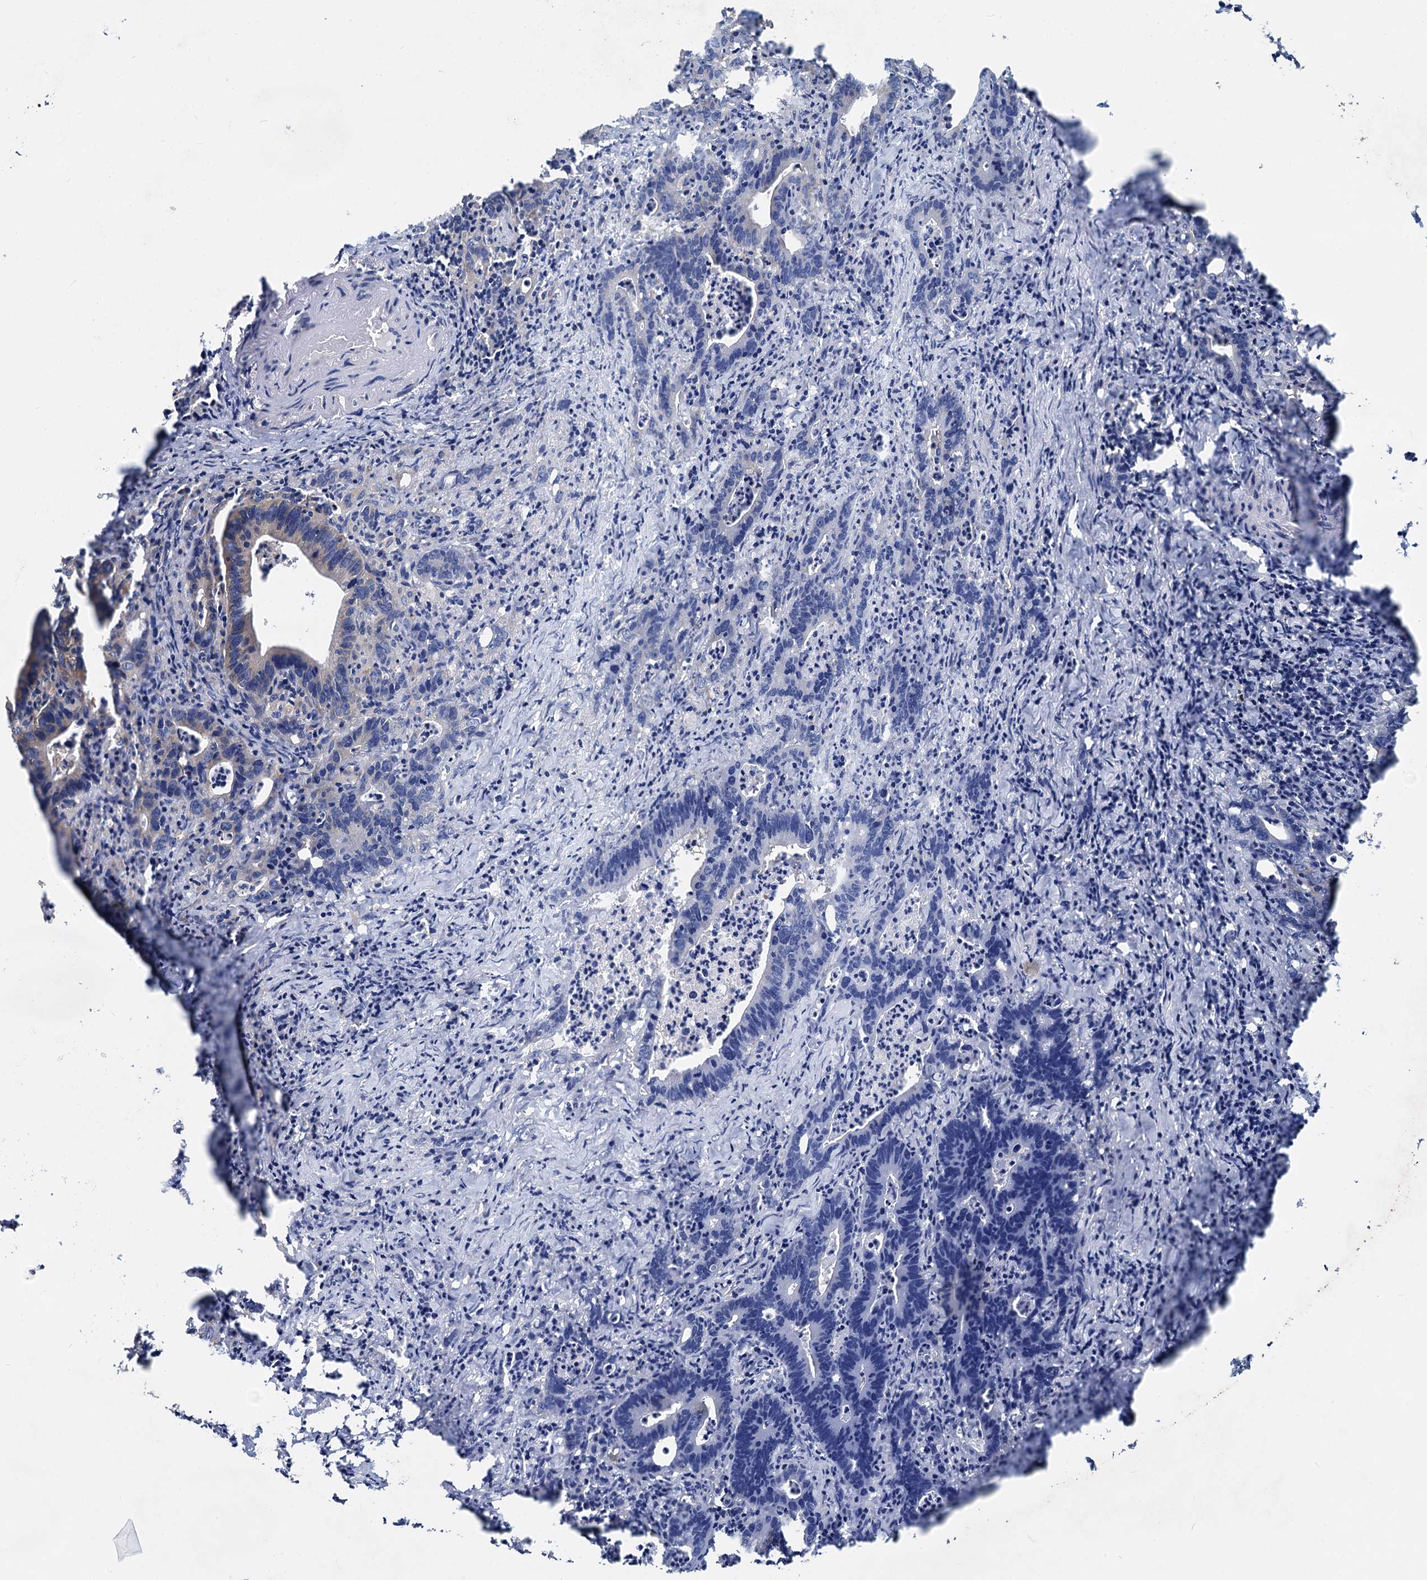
{"staining": {"intensity": "weak", "quantity": "<25%", "location": "cytoplasmic/membranous"}, "tissue": "colorectal cancer", "cell_type": "Tumor cells", "image_type": "cancer", "snomed": [{"axis": "morphology", "description": "Adenocarcinoma, NOS"}, {"axis": "topography", "description": "Colon"}], "caption": "An image of colorectal adenocarcinoma stained for a protein reveals no brown staining in tumor cells. Brightfield microscopy of immunohistochemistry (IHC) stained with DAB (3,3'-diaminobenzidine) (brown) and hematoxylin (blue), captured at high magnification.", "gene": "QARS1", "patient": {"sex": "female", "age": 75}}